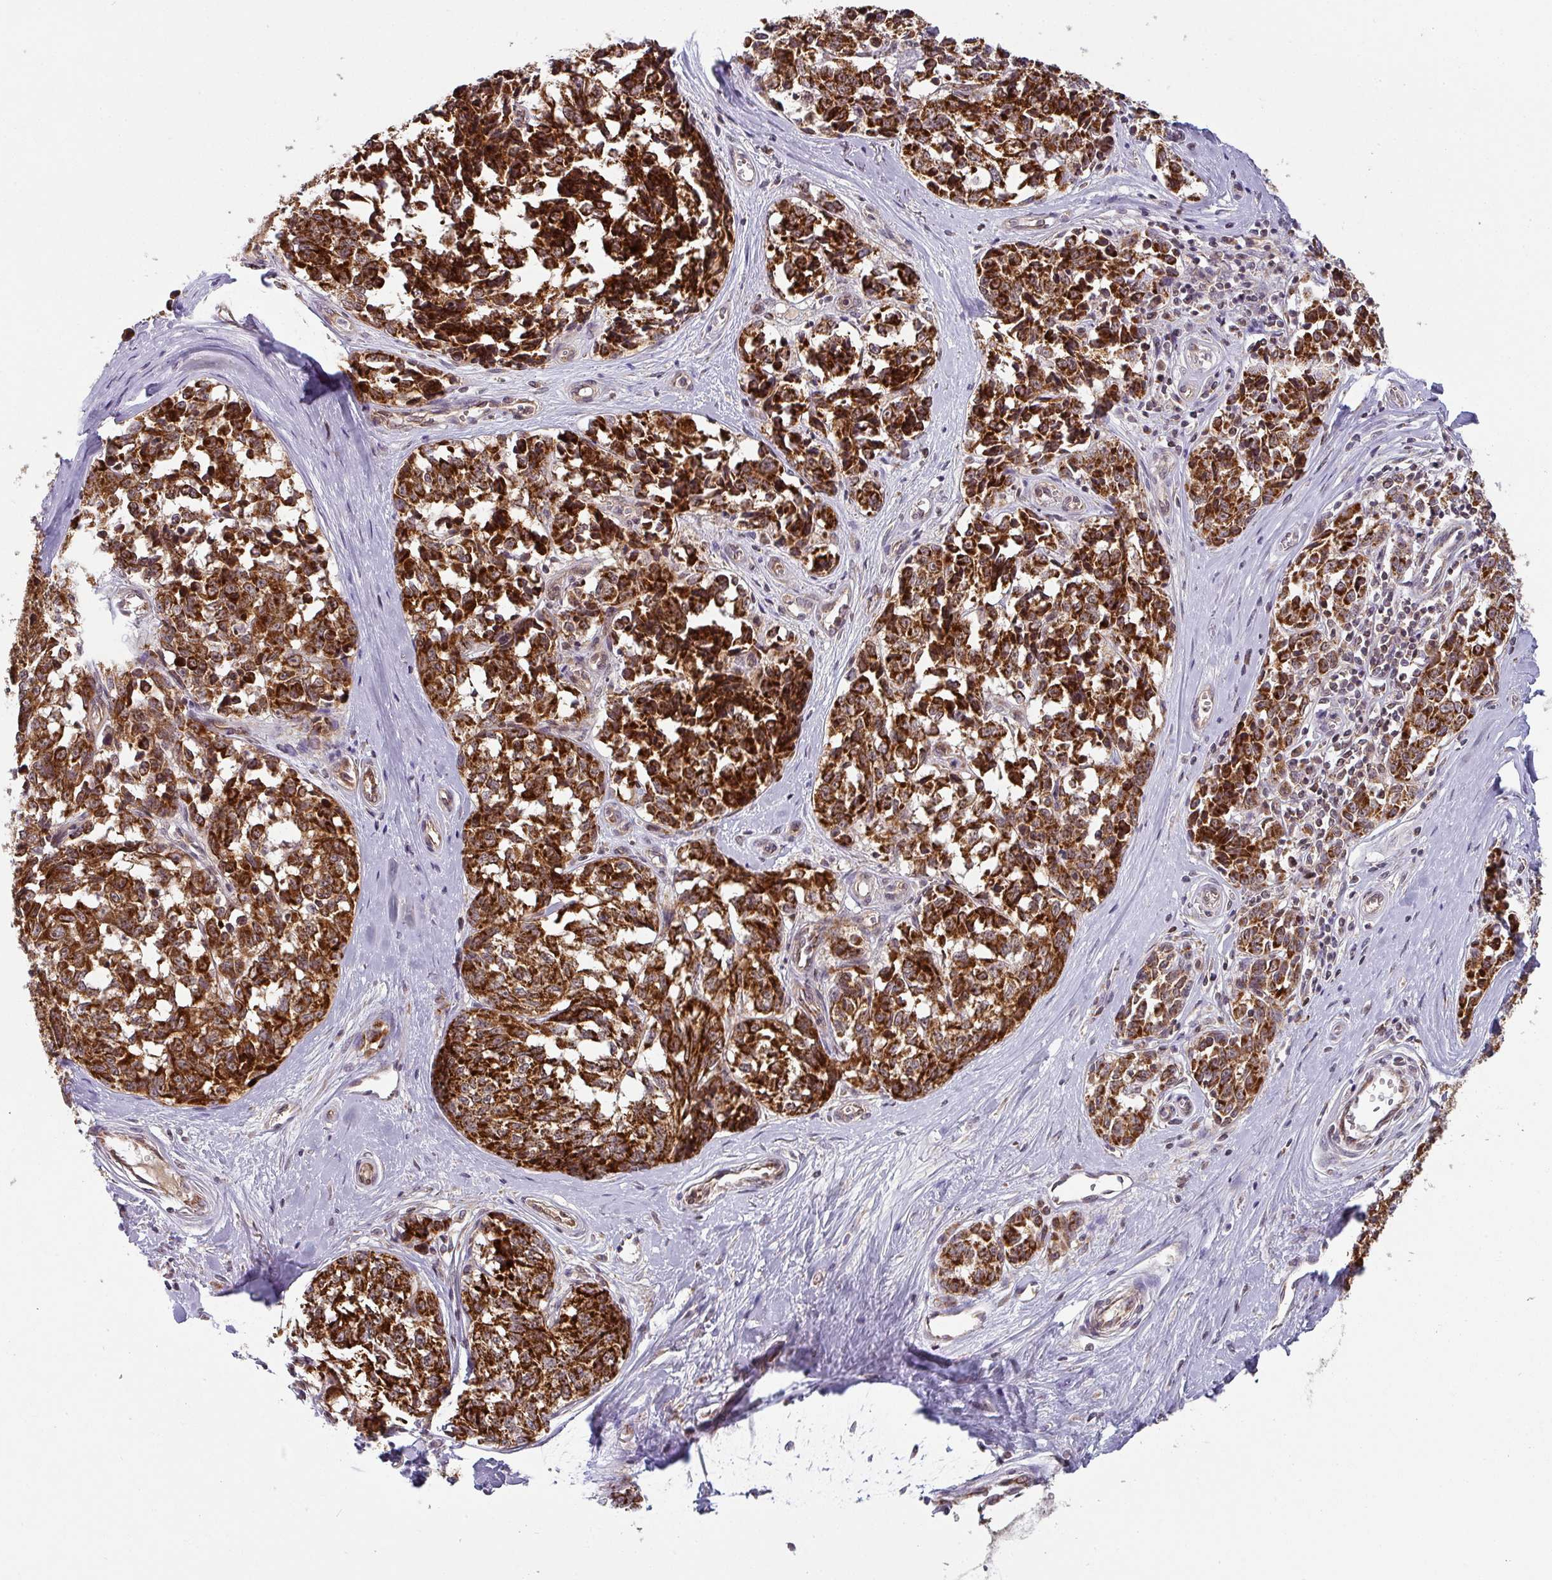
{"staining": {"intensity": "strong", "quantity": ">75%", "location": "cytoplasmic/membranous"}, "tissue": "melanoma", "cell_type": "Tumor cells", "image_type": "cancer", "snomed": [{"axis": "morphology", "description": "Normal tissue, NOS"}, {"axis": "morphology", "description": "Malignant melanoma, NOS"}, {"axis": "topography", "description": "Skin"}], "caption": "A brown stain labels strong cytoplasmic/membranous positivity of a protein in human melanoma tumor cells.", "gene": "MRPS16", "patient": {"sex": "female", "age": 64}}